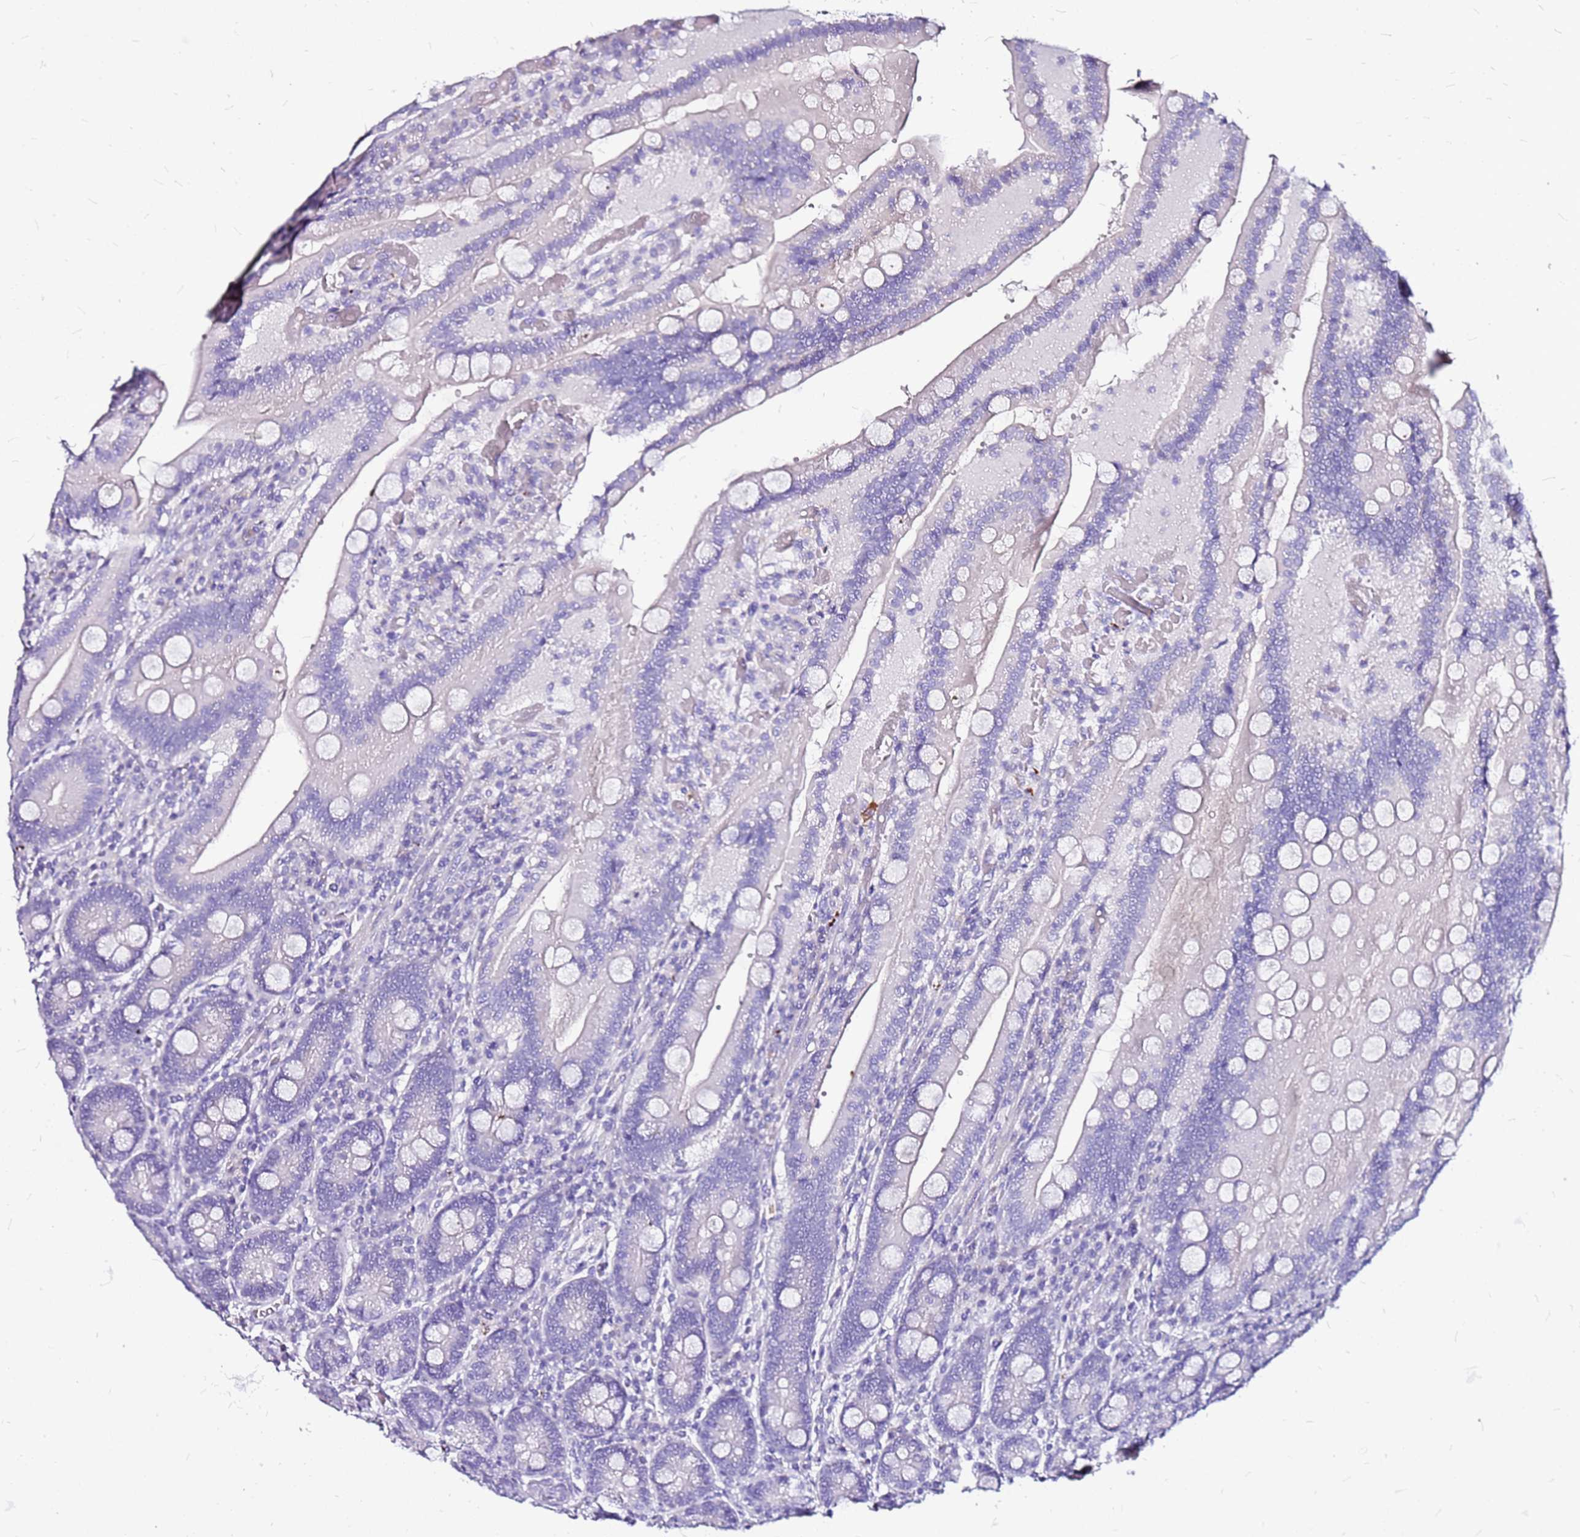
{"staining": {"intensity": "negative", "quantity": "none", "location": "none"}, "tissue": "duodenum", "cell_type": "Glandular cells", "image_type": "normal", "snomed": [{"axis": "morphology", "description": "Normal tissue, NOS"}, {"axis": "topography", "description": "Duodenum"}], "caption": "Immunohistochemistry of benign human duodenum reveals no staining in glandular cells.", "gene": "CASD1", "patient": {"sex": "female", "age": 62}}